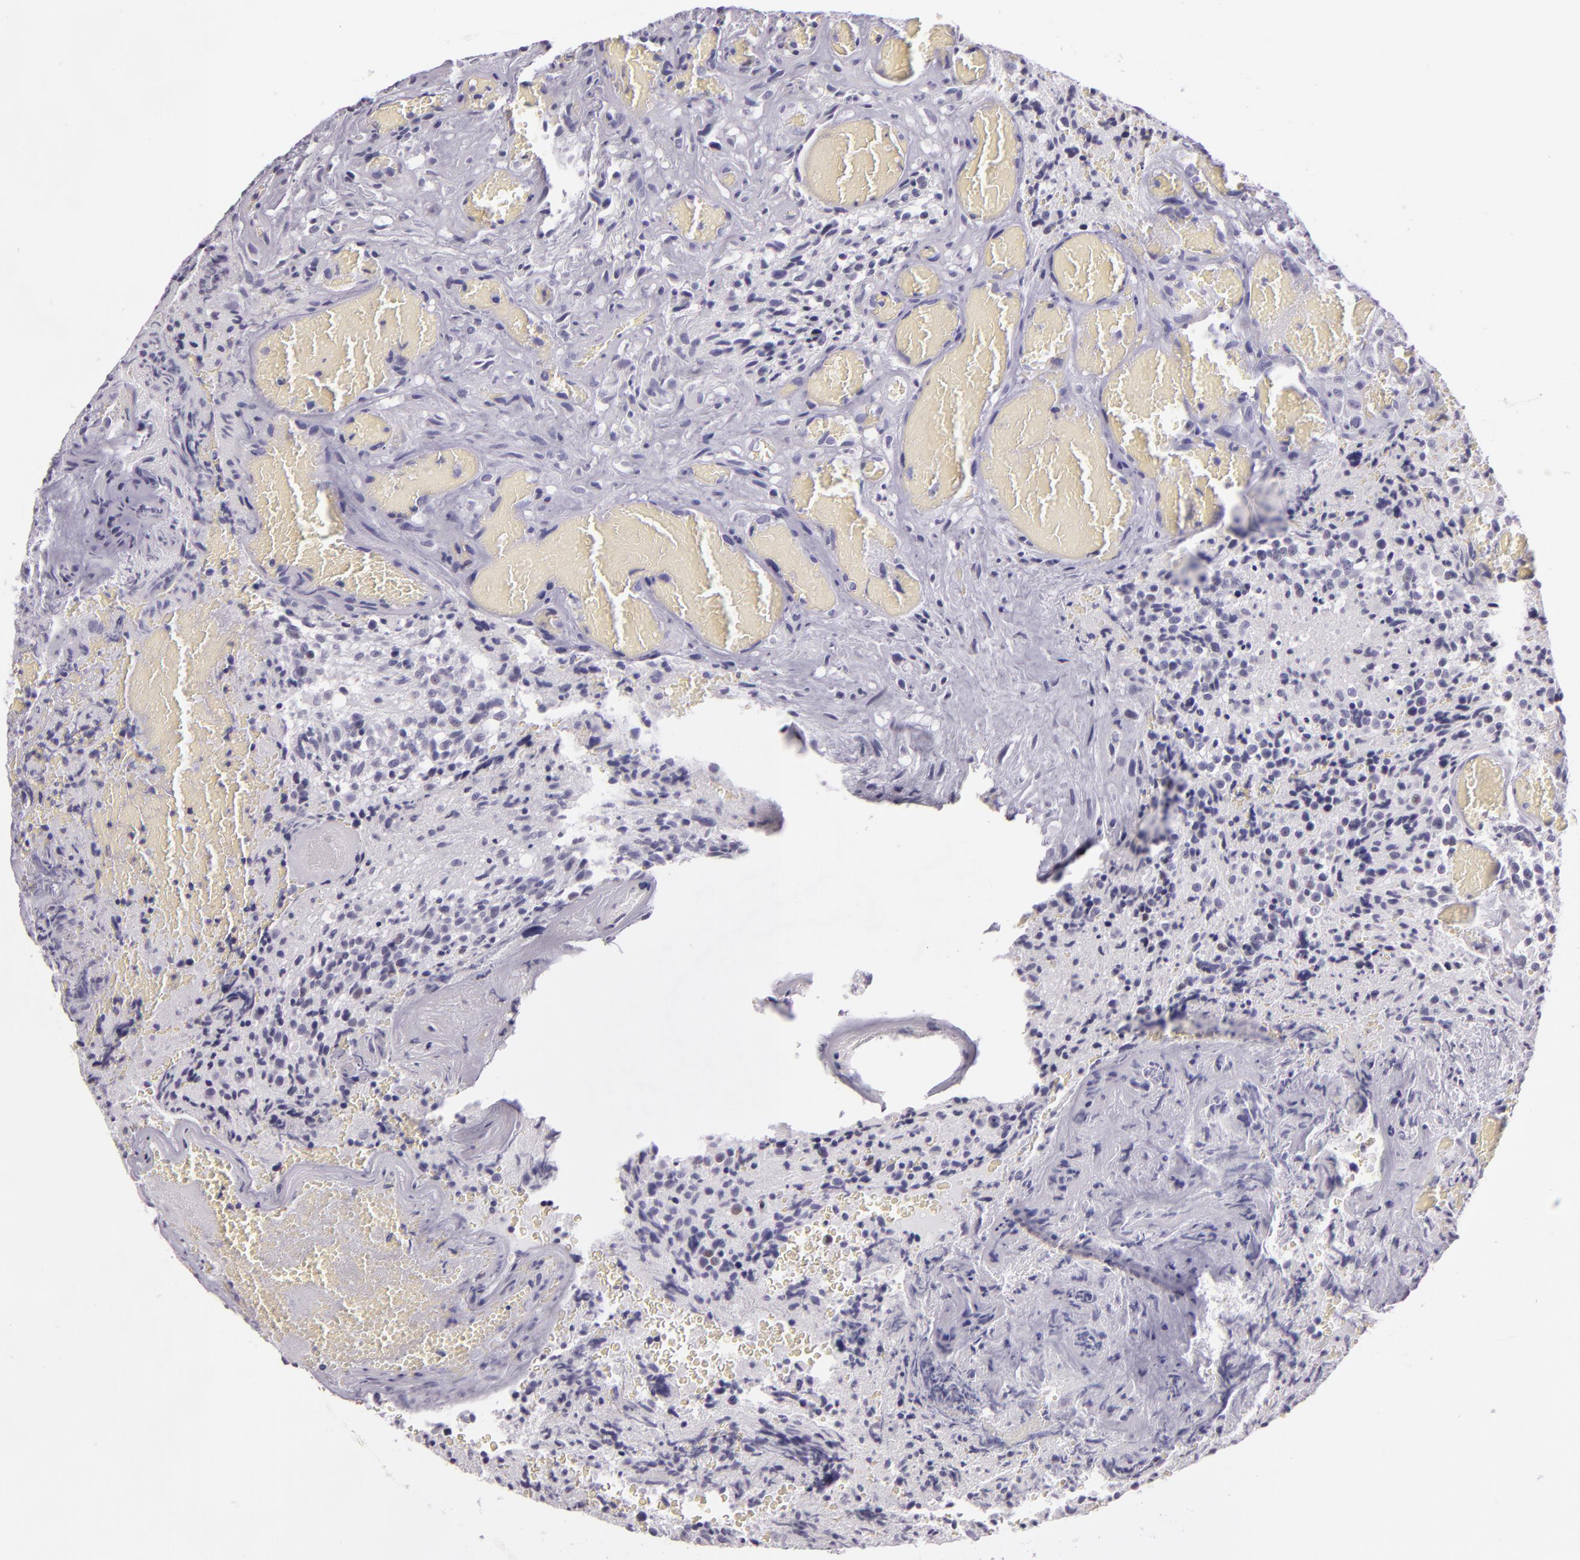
{"staining": {"intensity": "negative", "quantity": "none", "location": "none"}, "tissue": "glioma", "cell_type": "Tumor cells", "image_type": "cancer", "snomed": [{"axis": "morphology", "description": "Glioma, malignant, High grade"}, {"axis": "topography", "description": "Brain"}], "caption": "The immunohistochemistry (IHC) image has no significant positivity in tumor cells of high-grade glioma (malignant) tissue.", "gene": "MCM3", "patient": {"sex": "male", "age": 36}}